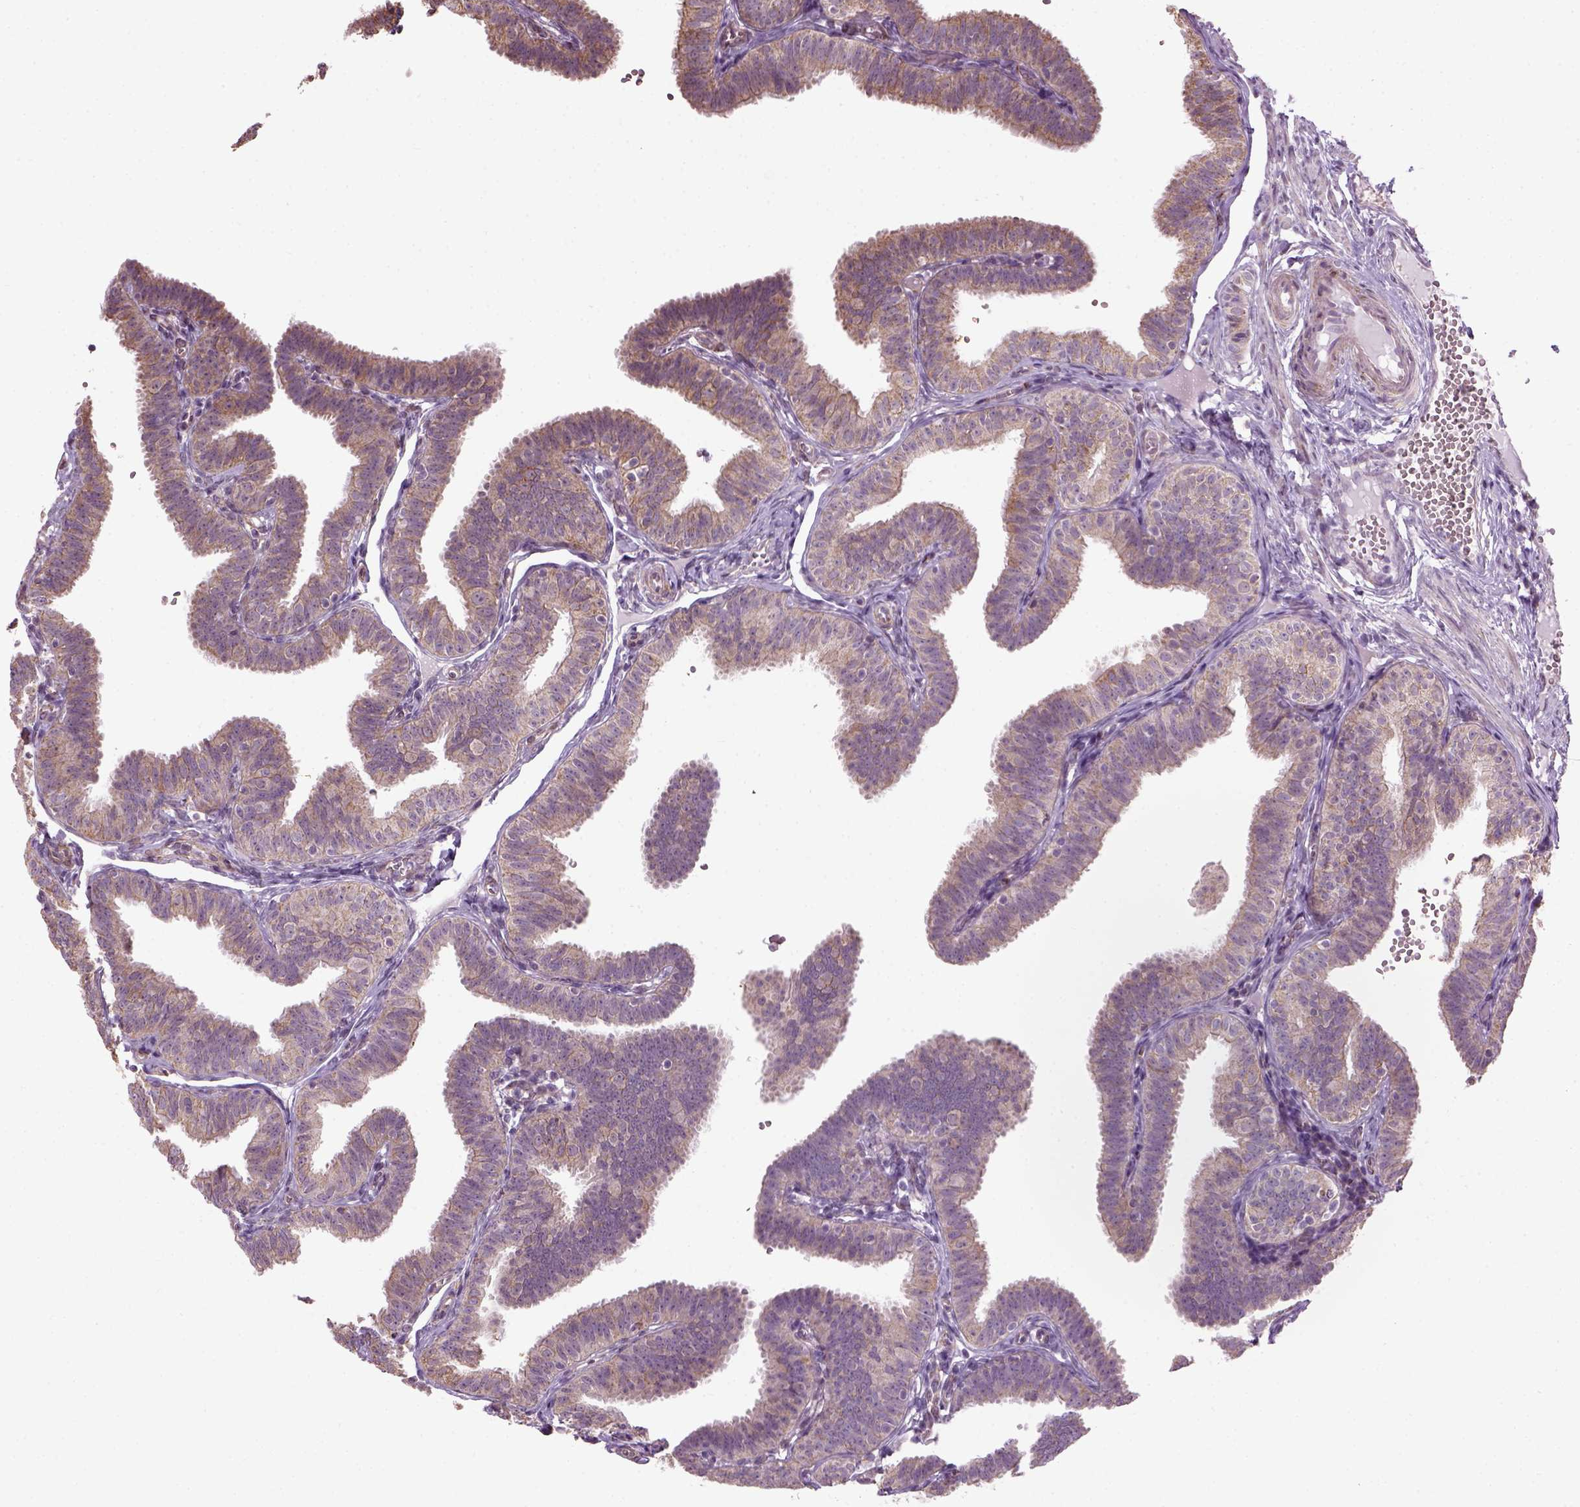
{"staining": {"intensity": "weak", "quantity": ">75%", "location": "cytoplasmic/membranous"}, "tissue": "fallopian tube", "cell_type": "Glandular cells", "image_type": "normal", "snomed": [{"axis": "morphology", "description": "Normal tissue, NOS"}, {"axis": "topography", "description": "Fallopian tube"}], "caption": "Immunohistochemical staining of benign human fallopian tube demonstrates weak cytoplasmic/membranous protein expression in approximately >75% of glandular cells. The protein of interest is stained brown, and the nuclei are stained in blue (DAB (3,3'-diaminobenzidine) IHC with brightfield microscopy, high magnification).", "gene": "XK", "patient": {"sex": "female", "age": 25}}